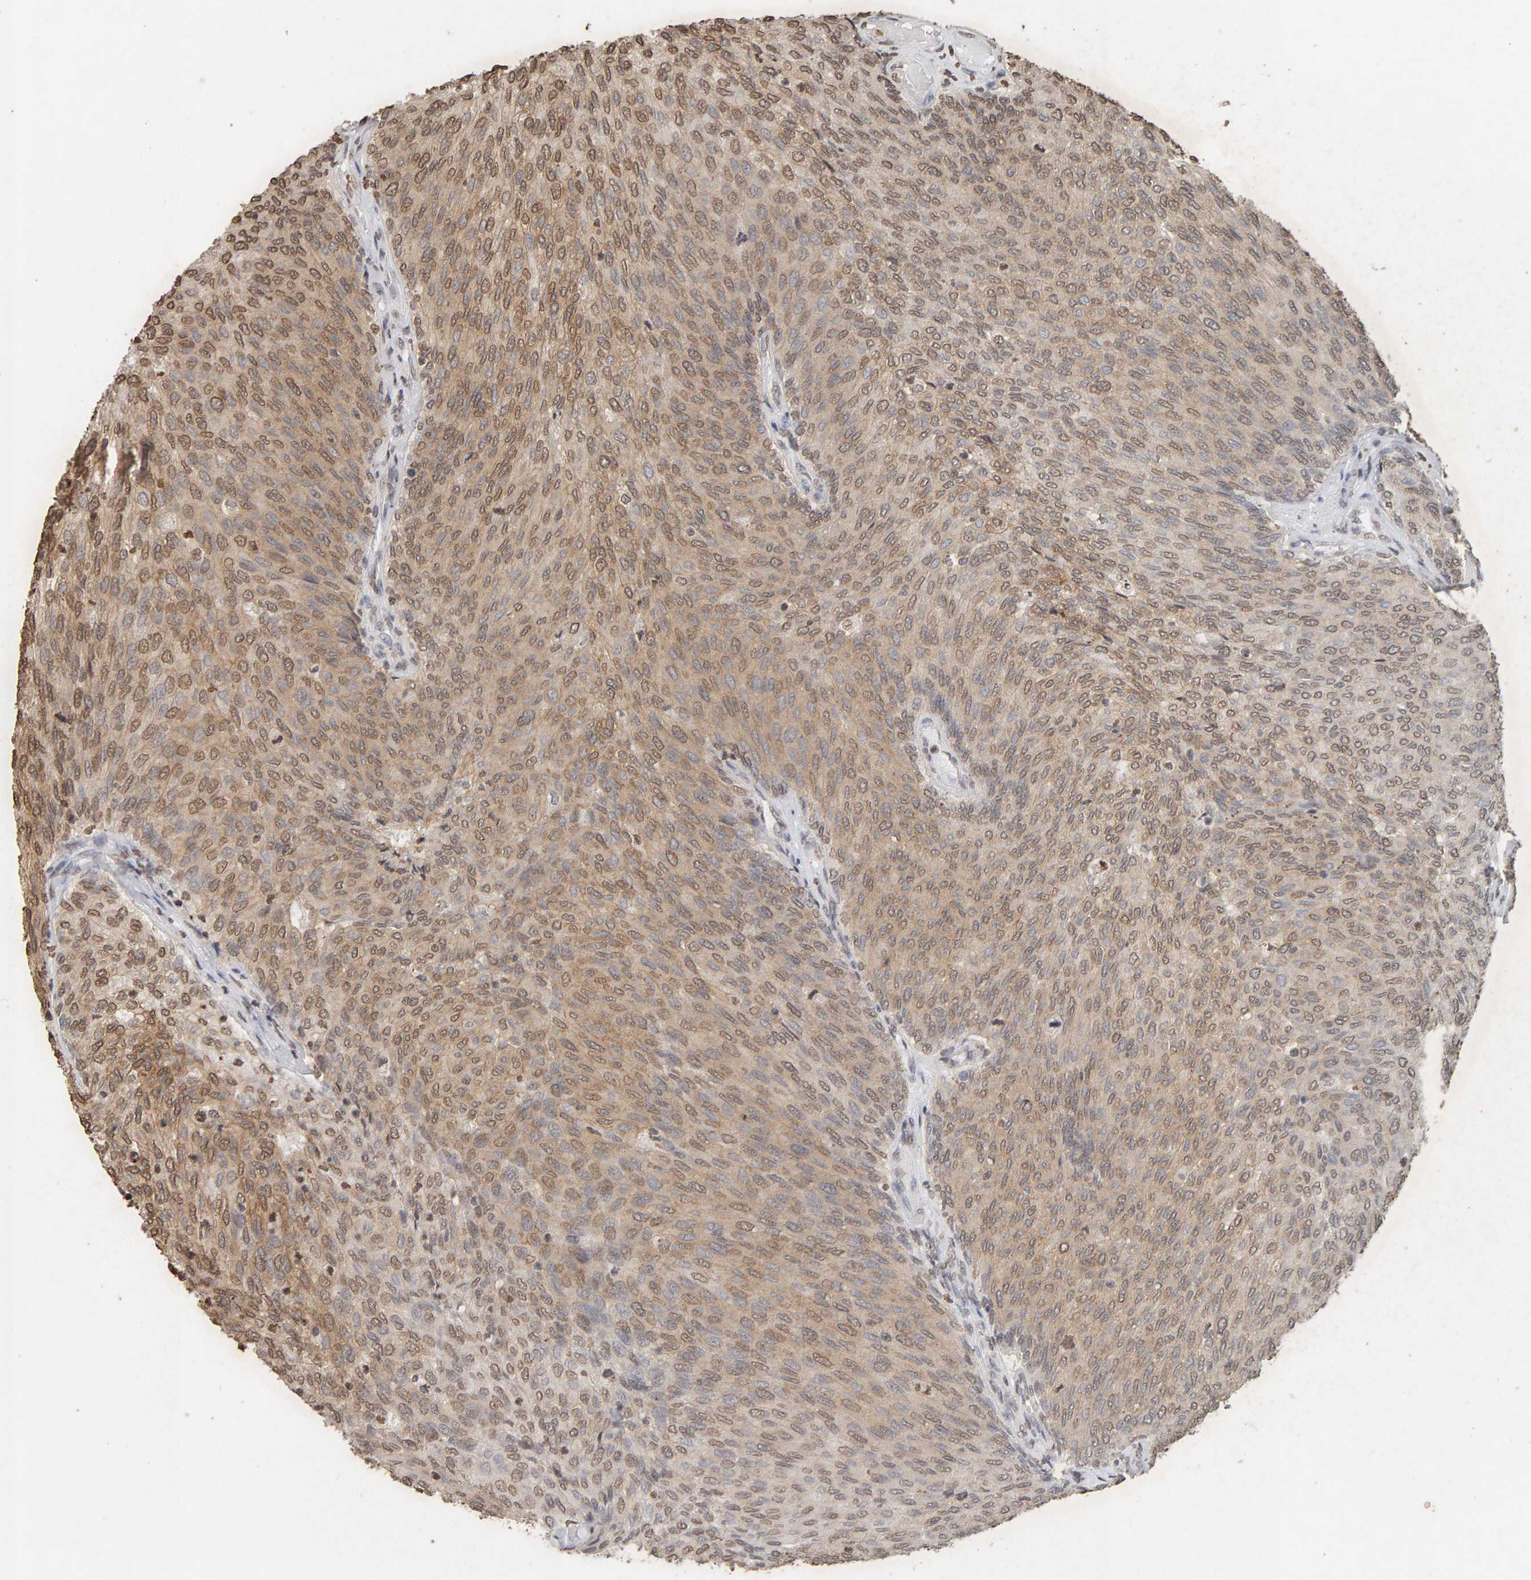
{"staining": {"intensity": "moderate", "quantity": ">75%", "location": "cytoplasmic/membranous,nuclear"}, "tissue": "urothelial cancer", "cell_type": "Tumor cells", "image_type": "cancer", "snomed": [{"axis": "morphology", "description": "Urothelial carcinoma, Low grade"}, {"axis": "topography", "description": "Urinary bladder"}], "caption": "The immunohistochemical stain labels moderate cytoplasmic/membranous and nuclear expression in tumor cells of urothelial cancer tissue.", "gene": "DNAJB5", "patient": {"sex": "female", "age": 79}}